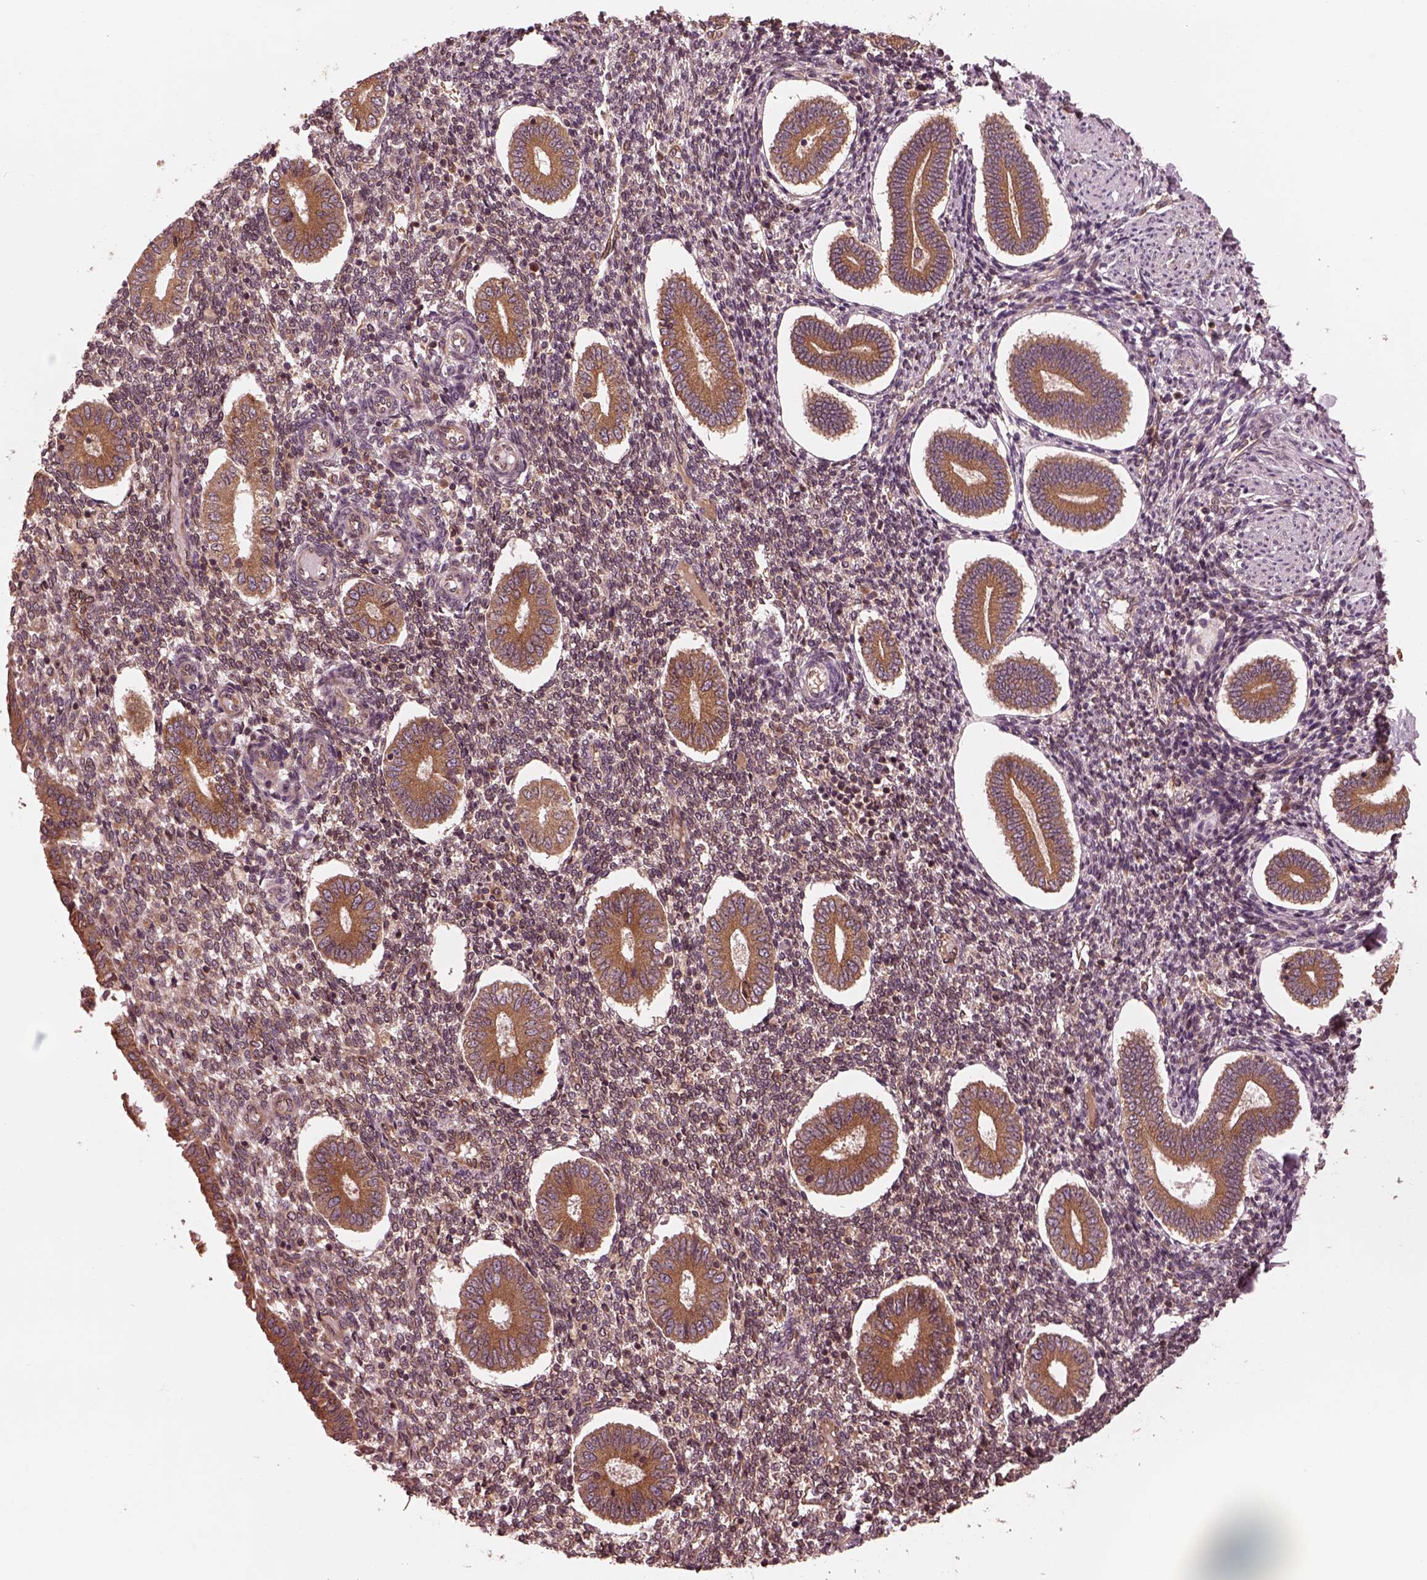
{"staining": {"intensity": "weak", "quantity": "<25%", "location": "cytoplasmic/membranous"}, "tissue": "endometrium", "cell_type": "Cells in endometrial stroma", "image_type": "normal", "snomed": [{"axis": "morphology", "description": "Normal tissue, NOS"}, {"axis": "topography", "description": "Endometrium"}], "caption": "IHC histopathology image of normal endometrium: human endometrium stained with DAB (3,3'-diaminobenzidine) demonstrates no significant protein staining in cells in endometrial stroma.", "gene": "PIK3R2", "patient": {"sex": "female", "age": 40}}